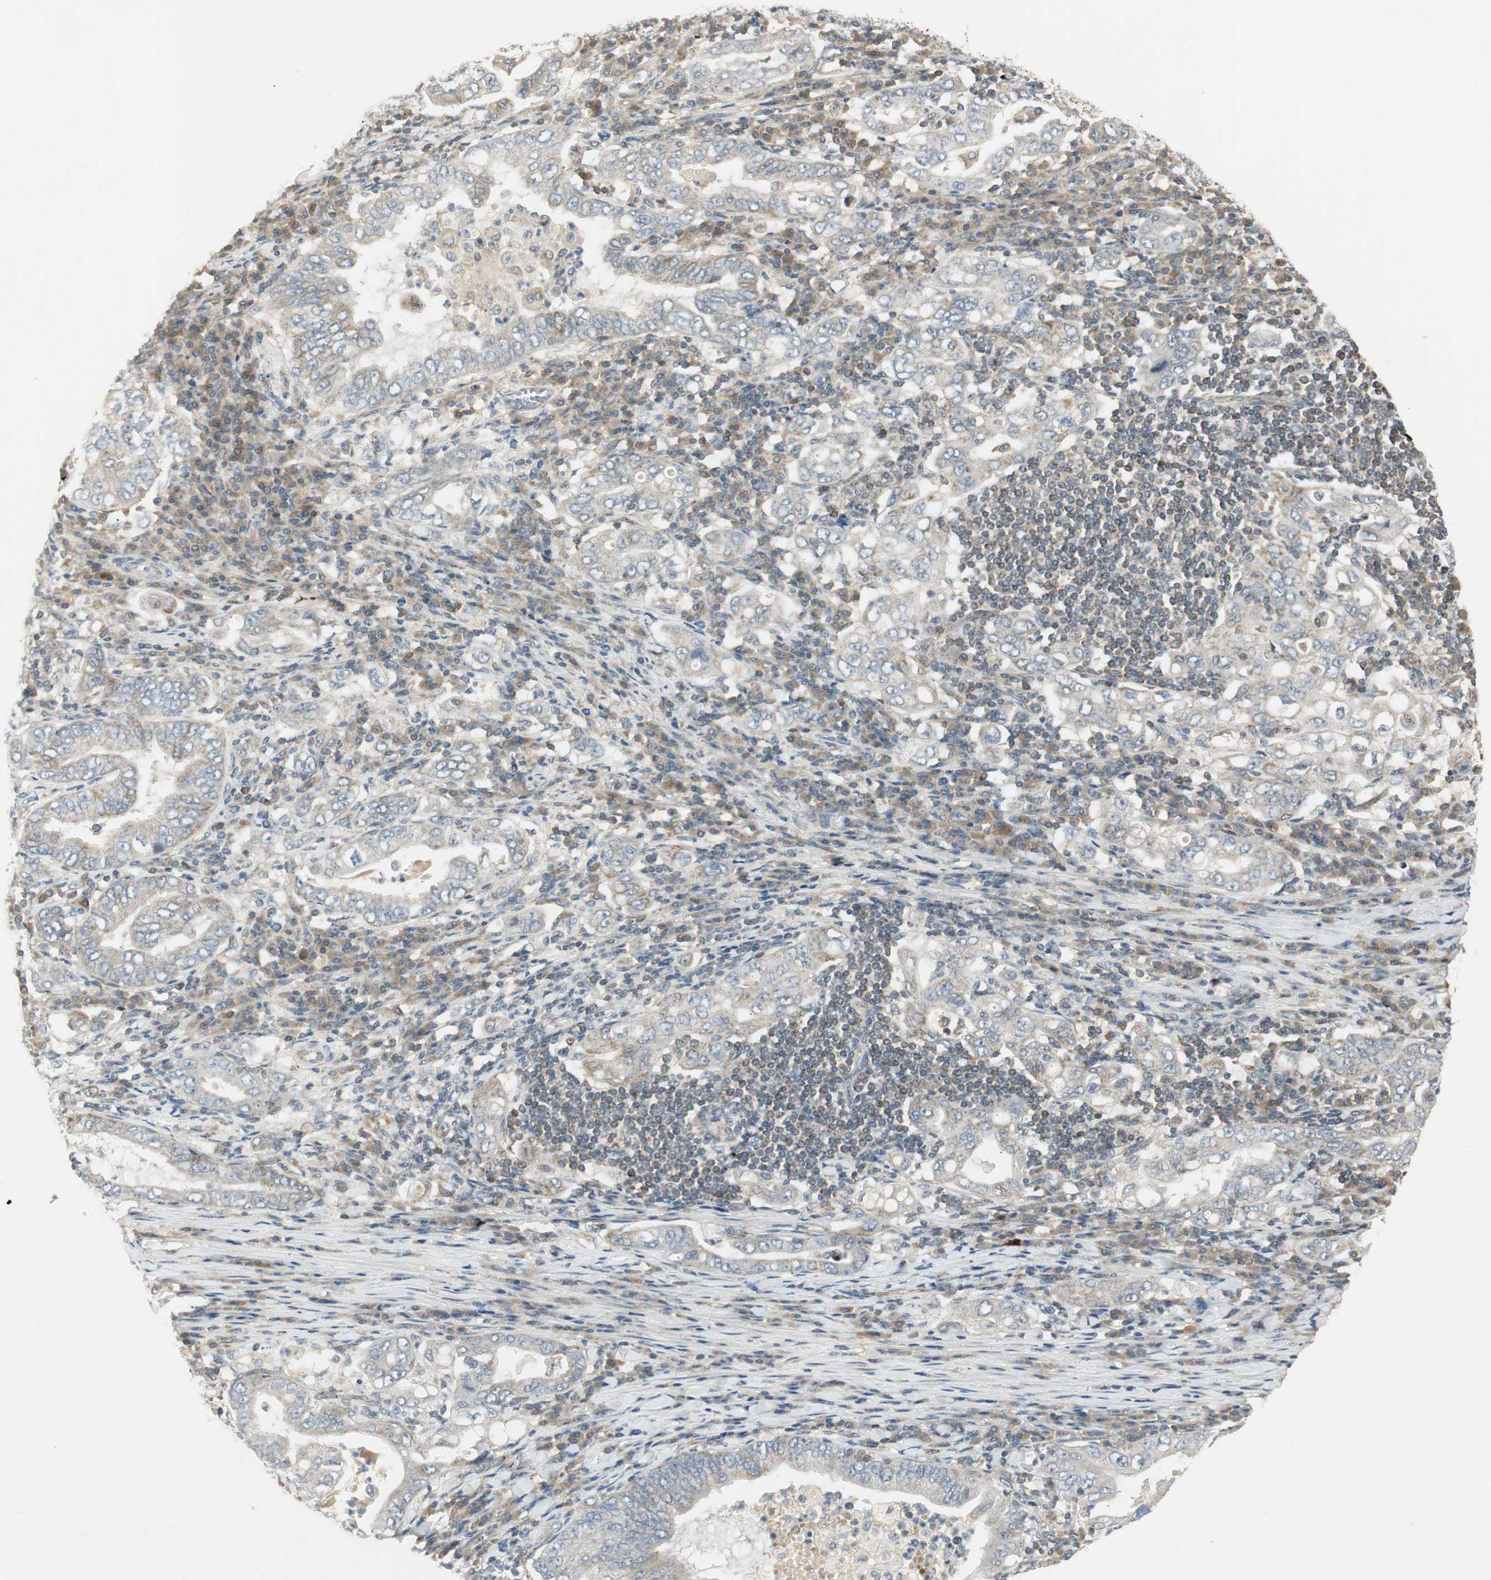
{"staining": {"intensity": "weak", "quantity": "25%-75%", "location": "cytoplasmic/membranous"}, "tissue": "stomach cancer", "cell_type": "Tumor cells", "image_type": "cancer", "snomed": [{"axis": "morphology", "description": "Normal tissue, NOS"}, {"axis": "morphology", "description": "Adenocarcinoma, NOS"}, {"axis": "topography", "description": "Esophagus"}, {"axis": "topography", "description": "Stomach, upper"}, {"axis": "topography", "description": "Peripheral nerve tissue"}], "caption": "Immunohistochemistry histopathology image of adenocarcinoma (stomach) stained for a protein (brown), which exhibits low levels of weak cytoplasmic/membranous expression in about 25%-75% of tumor cells.", "gene": "USP2", "patient": {"sex": "male", "age": 62}}